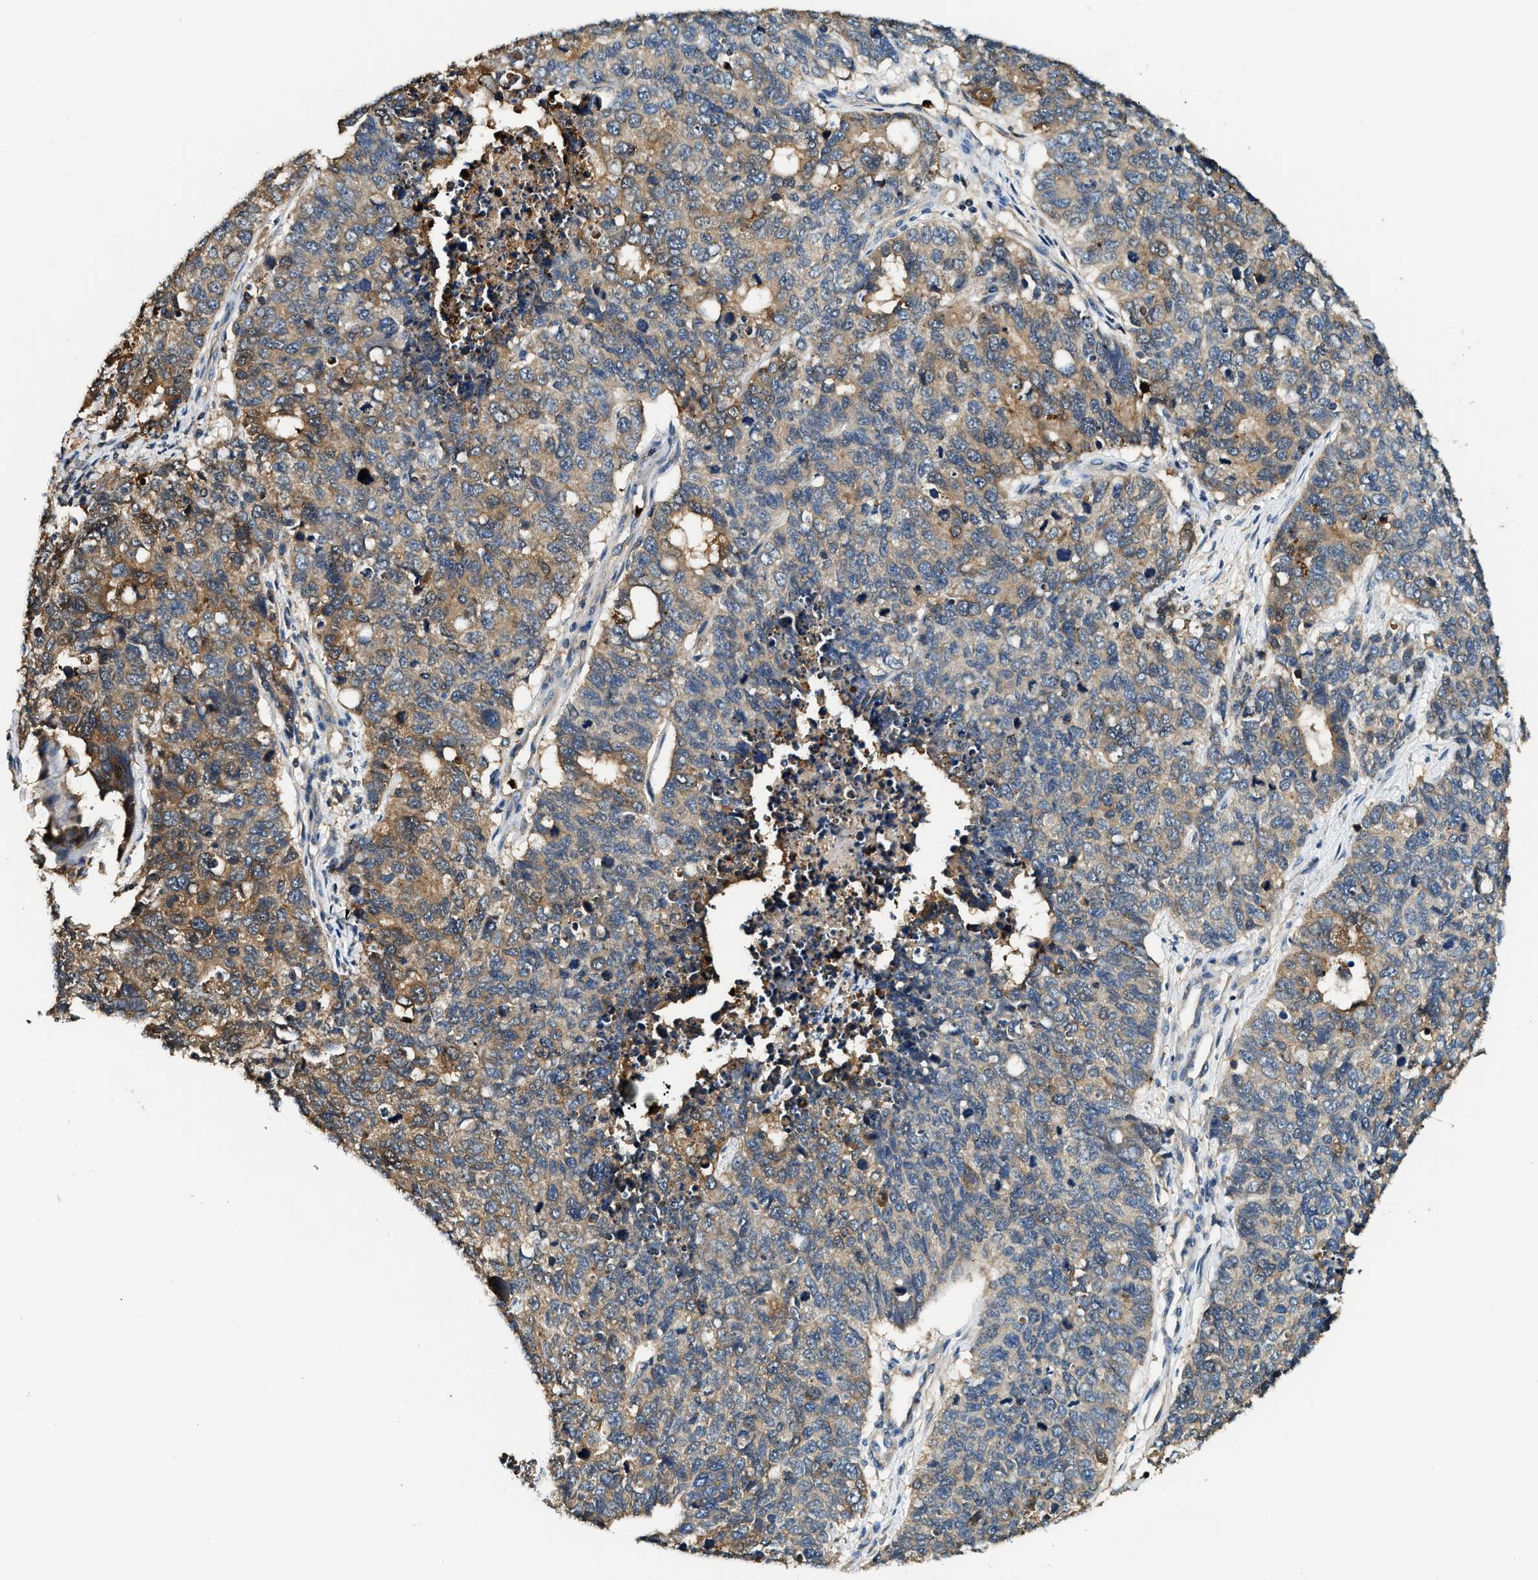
{"staining": {"intensity": "moderate", "quantity": "25%-75%", "location": "cytoplasmic/membranous"}, "tissue": "cervical cancer", "cell_type": "Tumor cells", "image_type": "cancer", "snomed": [{"axis": "morphology", "description": "Squamous cell carcinoma, NOS"}, {"axis": "topography", "description": "Cervix"}], "caption": "Immunohistochemical staining of cervical cancer (squamous cell carcinoma) displays moderate cytoplasmic/membranous protein staining in about 25%-75% of tumor cells.", "gene": "ANXA3", "patient": {"sex": "female", "age": 63}}